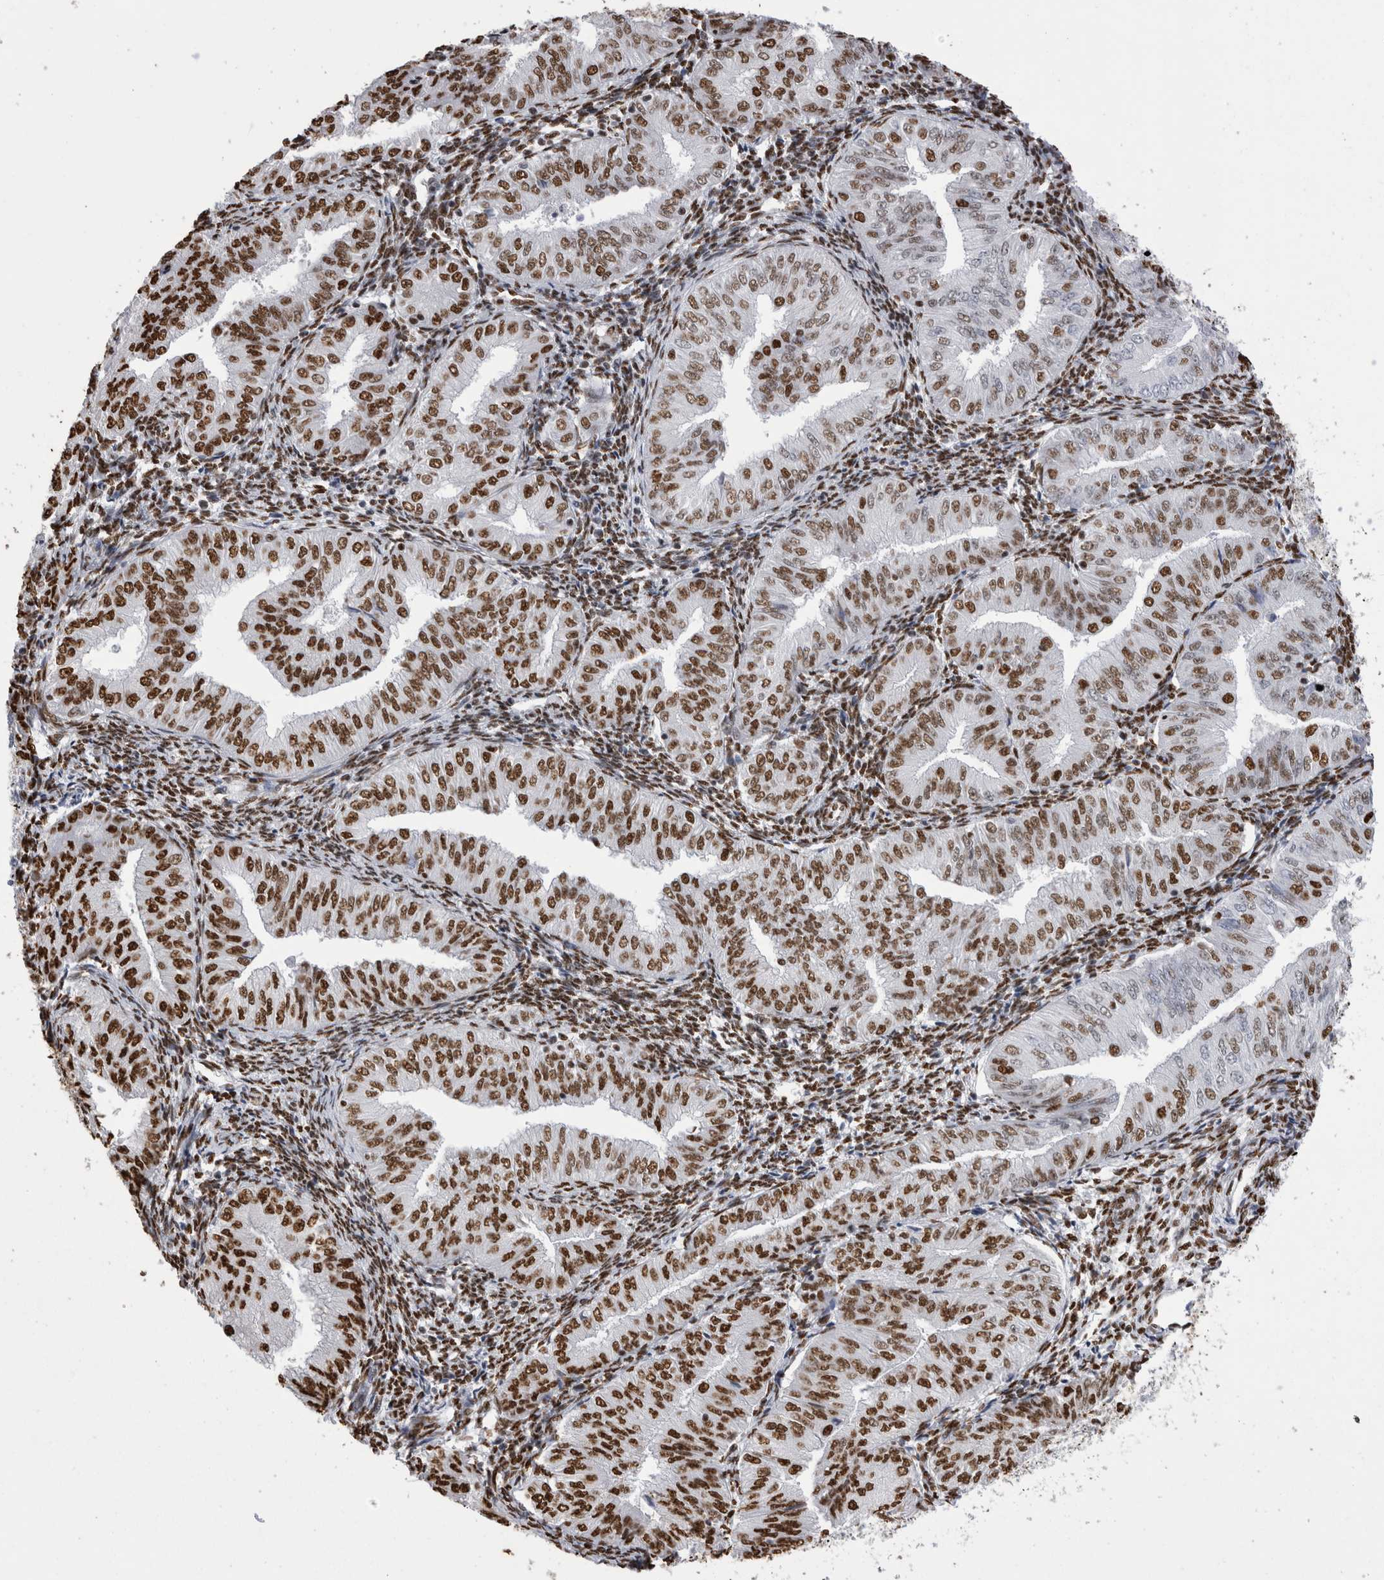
{"staining": {"intensity": "strong", "quantity": "25%-75%", "location": "nuclear"}, "tissue": "endometrial cancer", "cell_type": "Tumor cells", "image_type": "cancer", "snomed": [{"axis": "morphology", "description": "Normal tissue, NOS"}, {"axis": "morphology", "description": "Adenocarcinoma, NOS"}, {"axis": "topography", "description": "Endometrium"}], "caption": "Endometrial cancer (adenocarcinoma) stained for a protein exhibits strong nuclear positivity in tumor cells.", "gene": "ALPK3", "patient": {"sex": "female", "age": 53}}